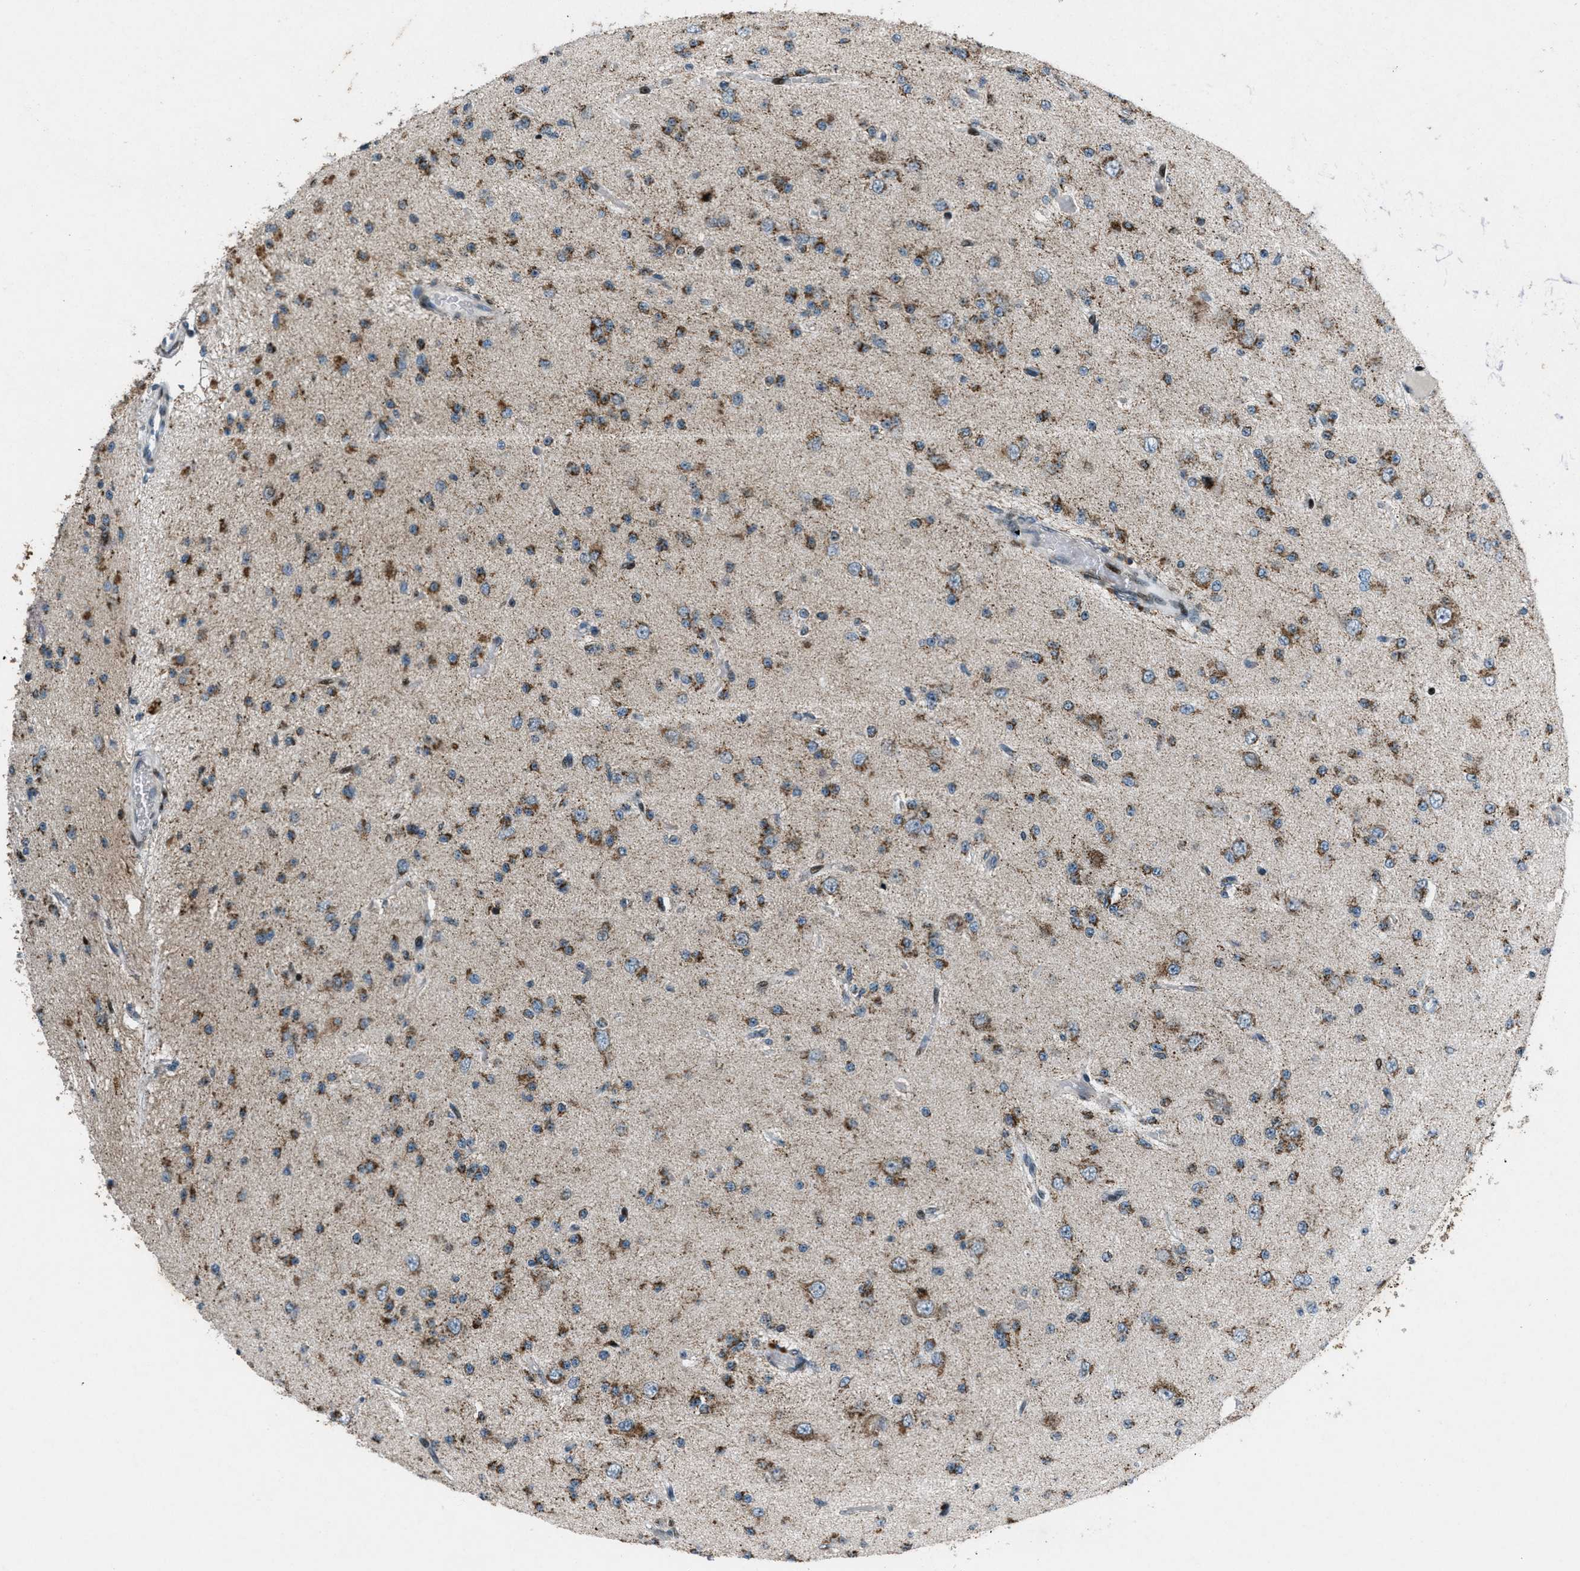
{"staining": {"intensity": "moderate", "quantity": ">75%", "location": "cytoplasmic/membranous"}, "tissue": "glioma", "cell_type": "Tumor cells", "image_type": "cancer", "snomed": [{"axis": "morphology", "description": "Glioma, malignant, Low grade"}, {"axis": "topography", "description": "Brain"}], "caption": "Immunohistochemical staining of glioma demonstrates moderate cytoplasmic/membranous protein positivity in about >75% of tumor cells. (Stains: DAB (3,3'-diaminobenzidine) in brown, nuclei in blue, Microscopy: brightfield microscopy at high magnification).", "gene": "GPC6", "patient": {"sex": "male", "age": 38}}